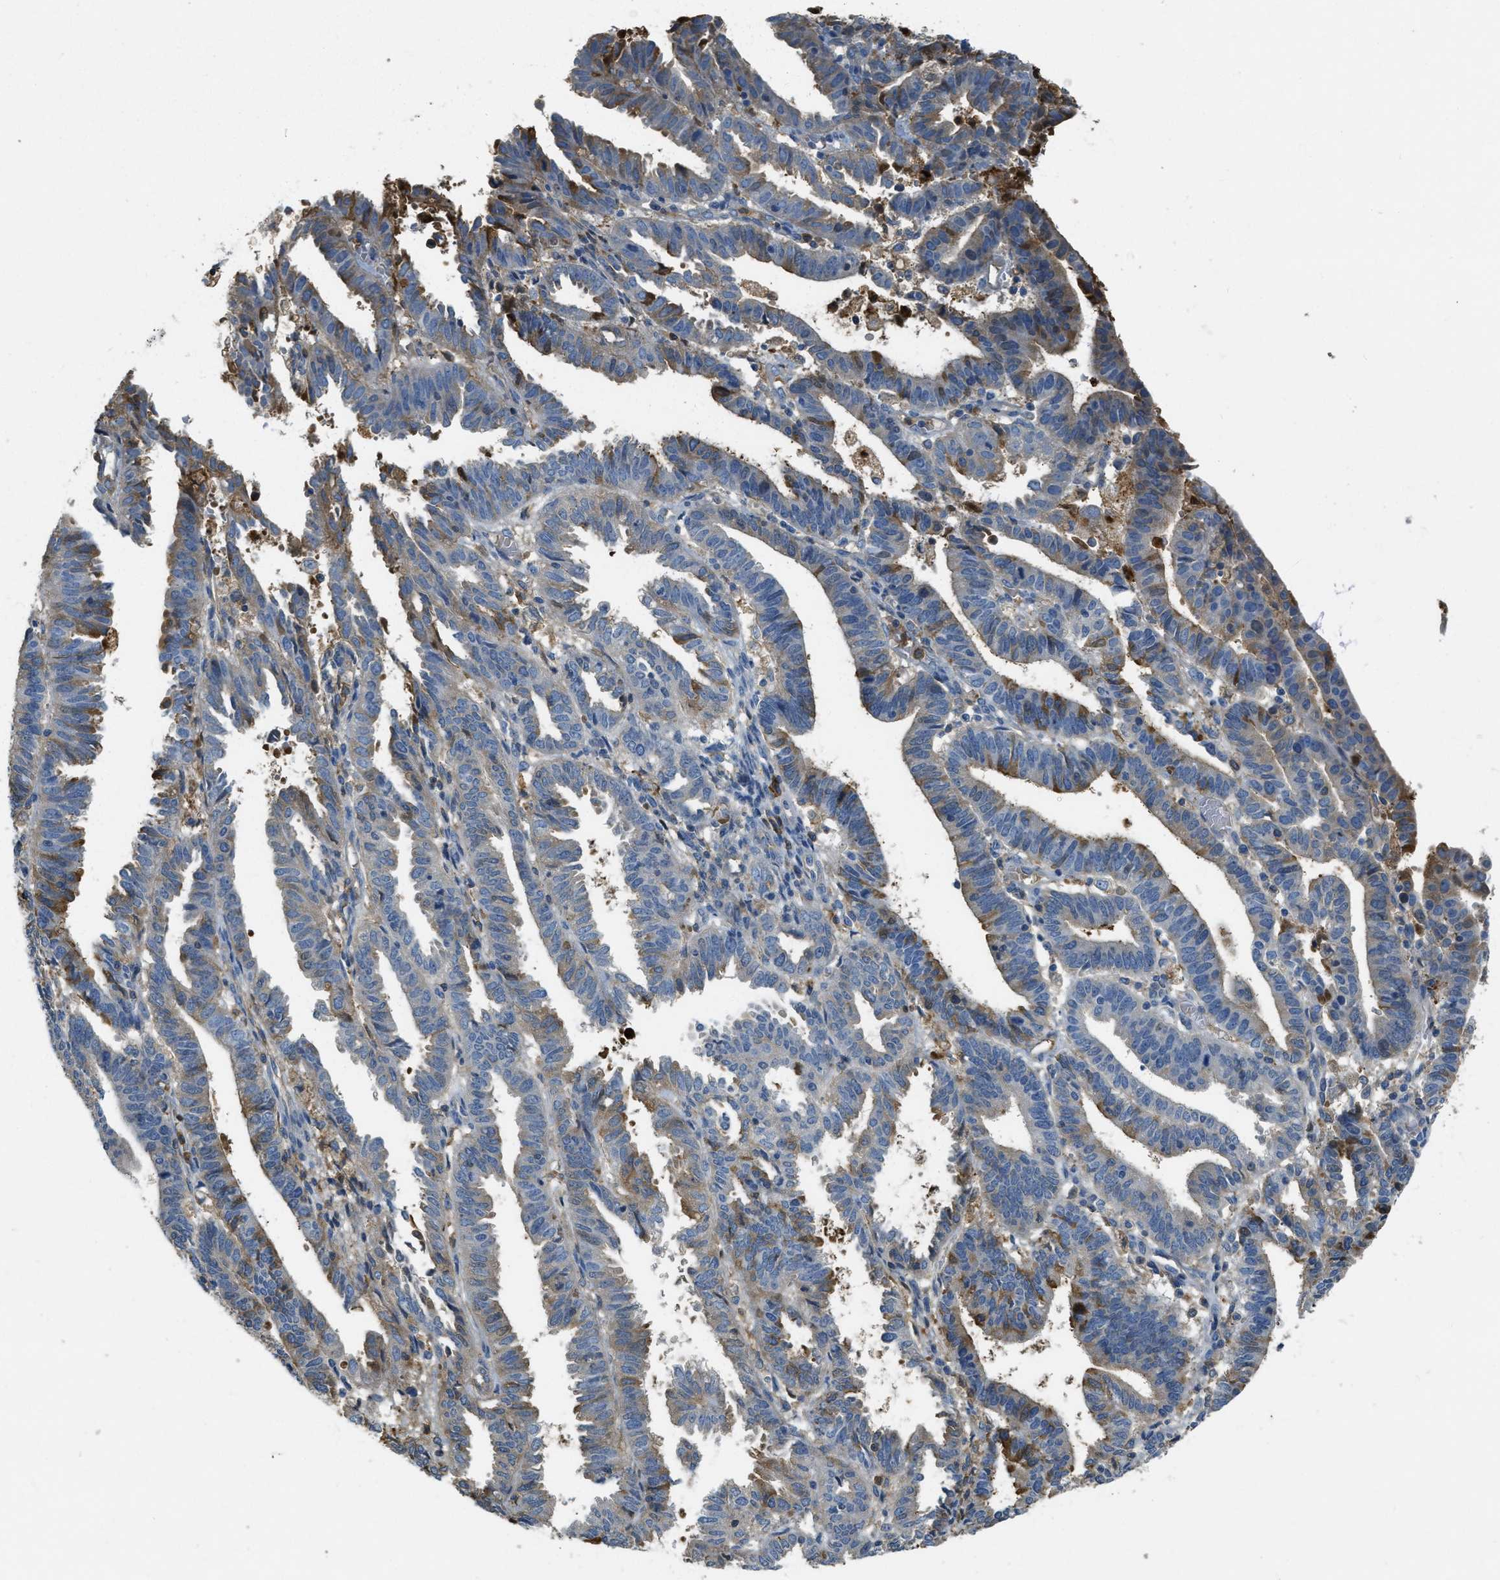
{"staining": {"intensity": "moderate", "quantity": "<25%", "location": "cytoplasmic/membranous,nuclear"}, "tissue": "endometrial cancer", "cell_type": "Tumor cells", "image_type": "cancer", "snomed": [{"axis": "morphology", "description": "Adenocarcinoma, NOS"}, {"axis": "topography", "description": "Uterus"}], "caption": "Moderate cytoplasmic/membranous and nuclear protein positivity is present in approximately <25% of tumor cells in adenocarcinoma (endometrial).", "gene": "PRTN3", "patient": {"sex": "female", "age": 83}}